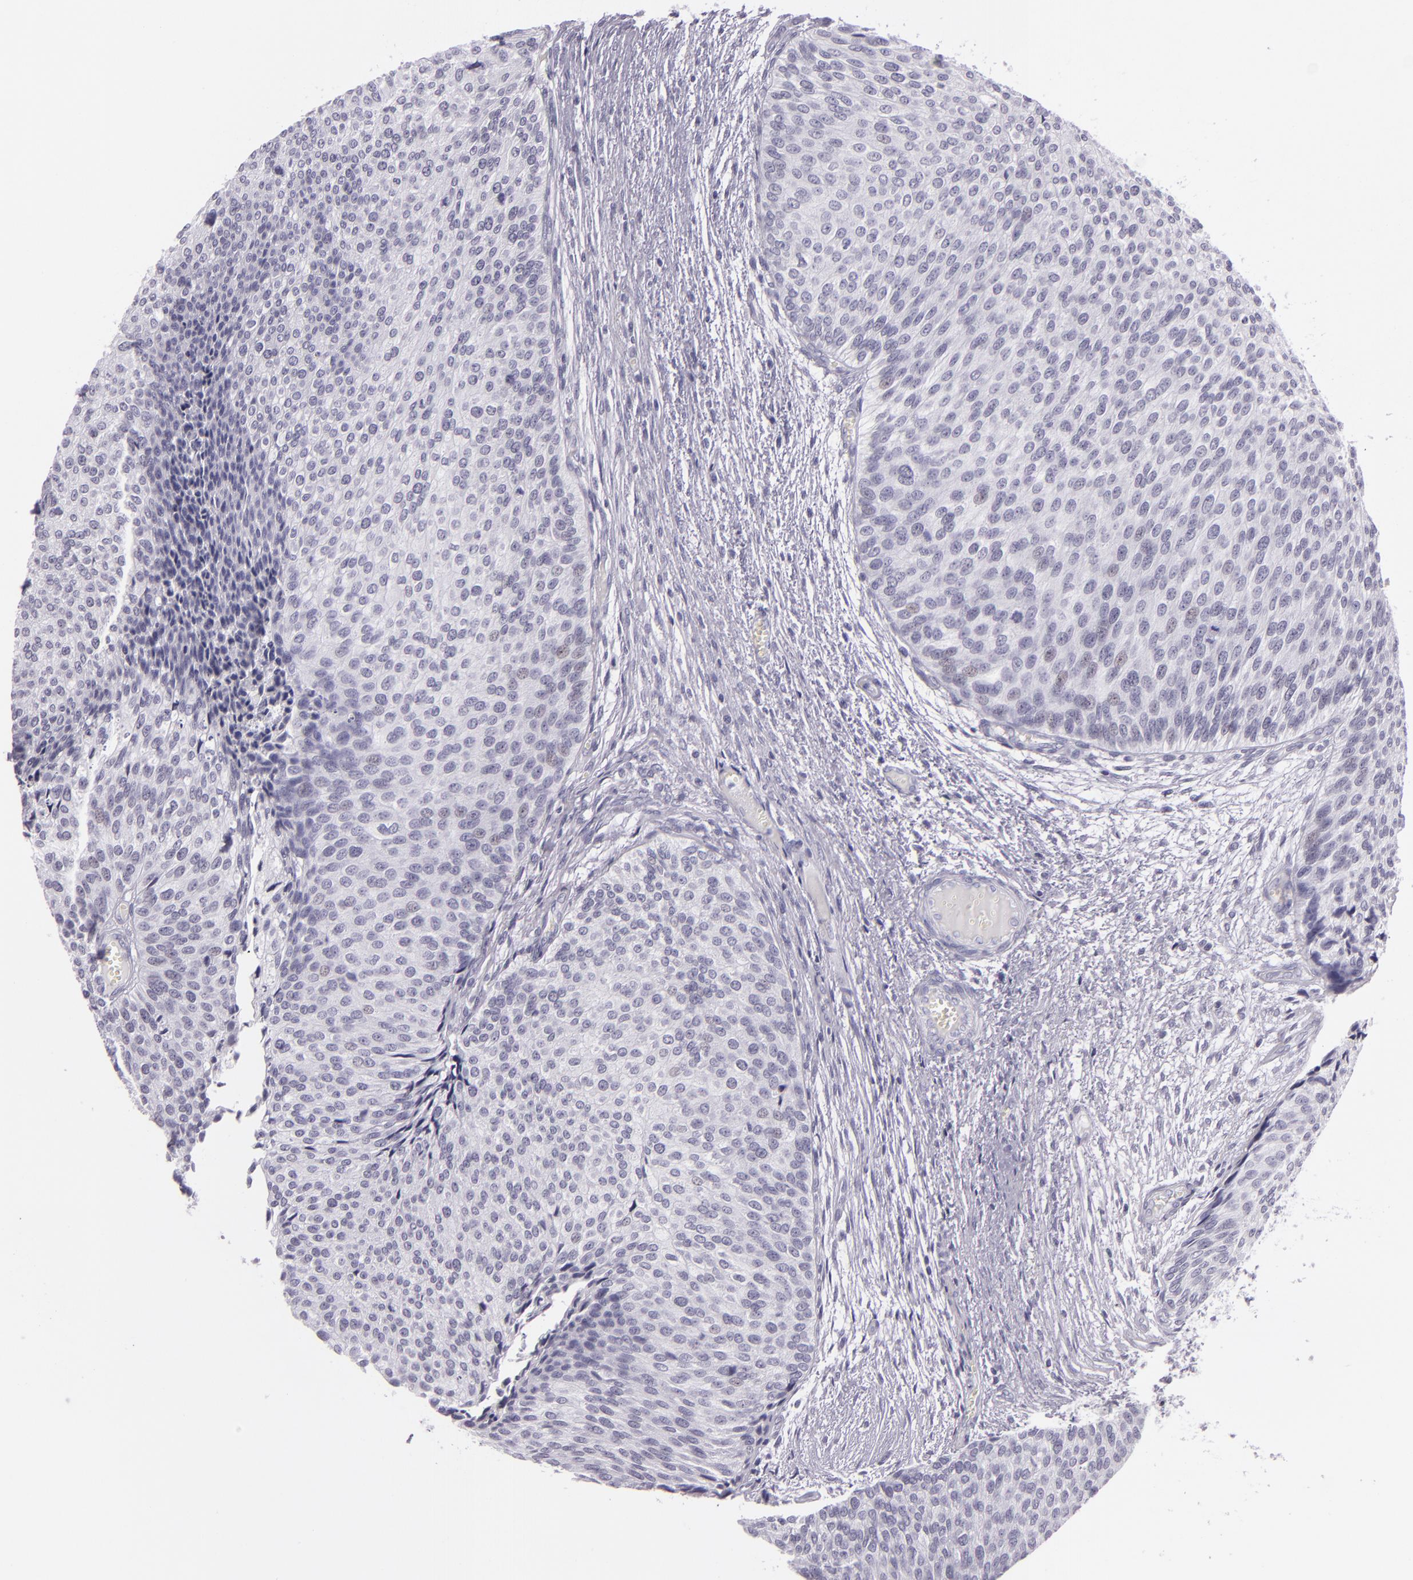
{"staining": {"intensity": "negative", "quantity": "none", "location": "none"}, "tissue": "urothelial cancer", "cell_type": "Tumor cells", "image_type": "cancer", "snomed": [{"axis": "morphology", "description": "Urothelial carcinoma, Low grade"}, {"axis": "topography", "description": "Urinary bladder"}], "caption": "DAB immunohistochemical staining of human urothelial cancer shows no significant positivity in tumor cells.", "gene": "MCM3", "patient": {"sex": "male", "age": 84}}